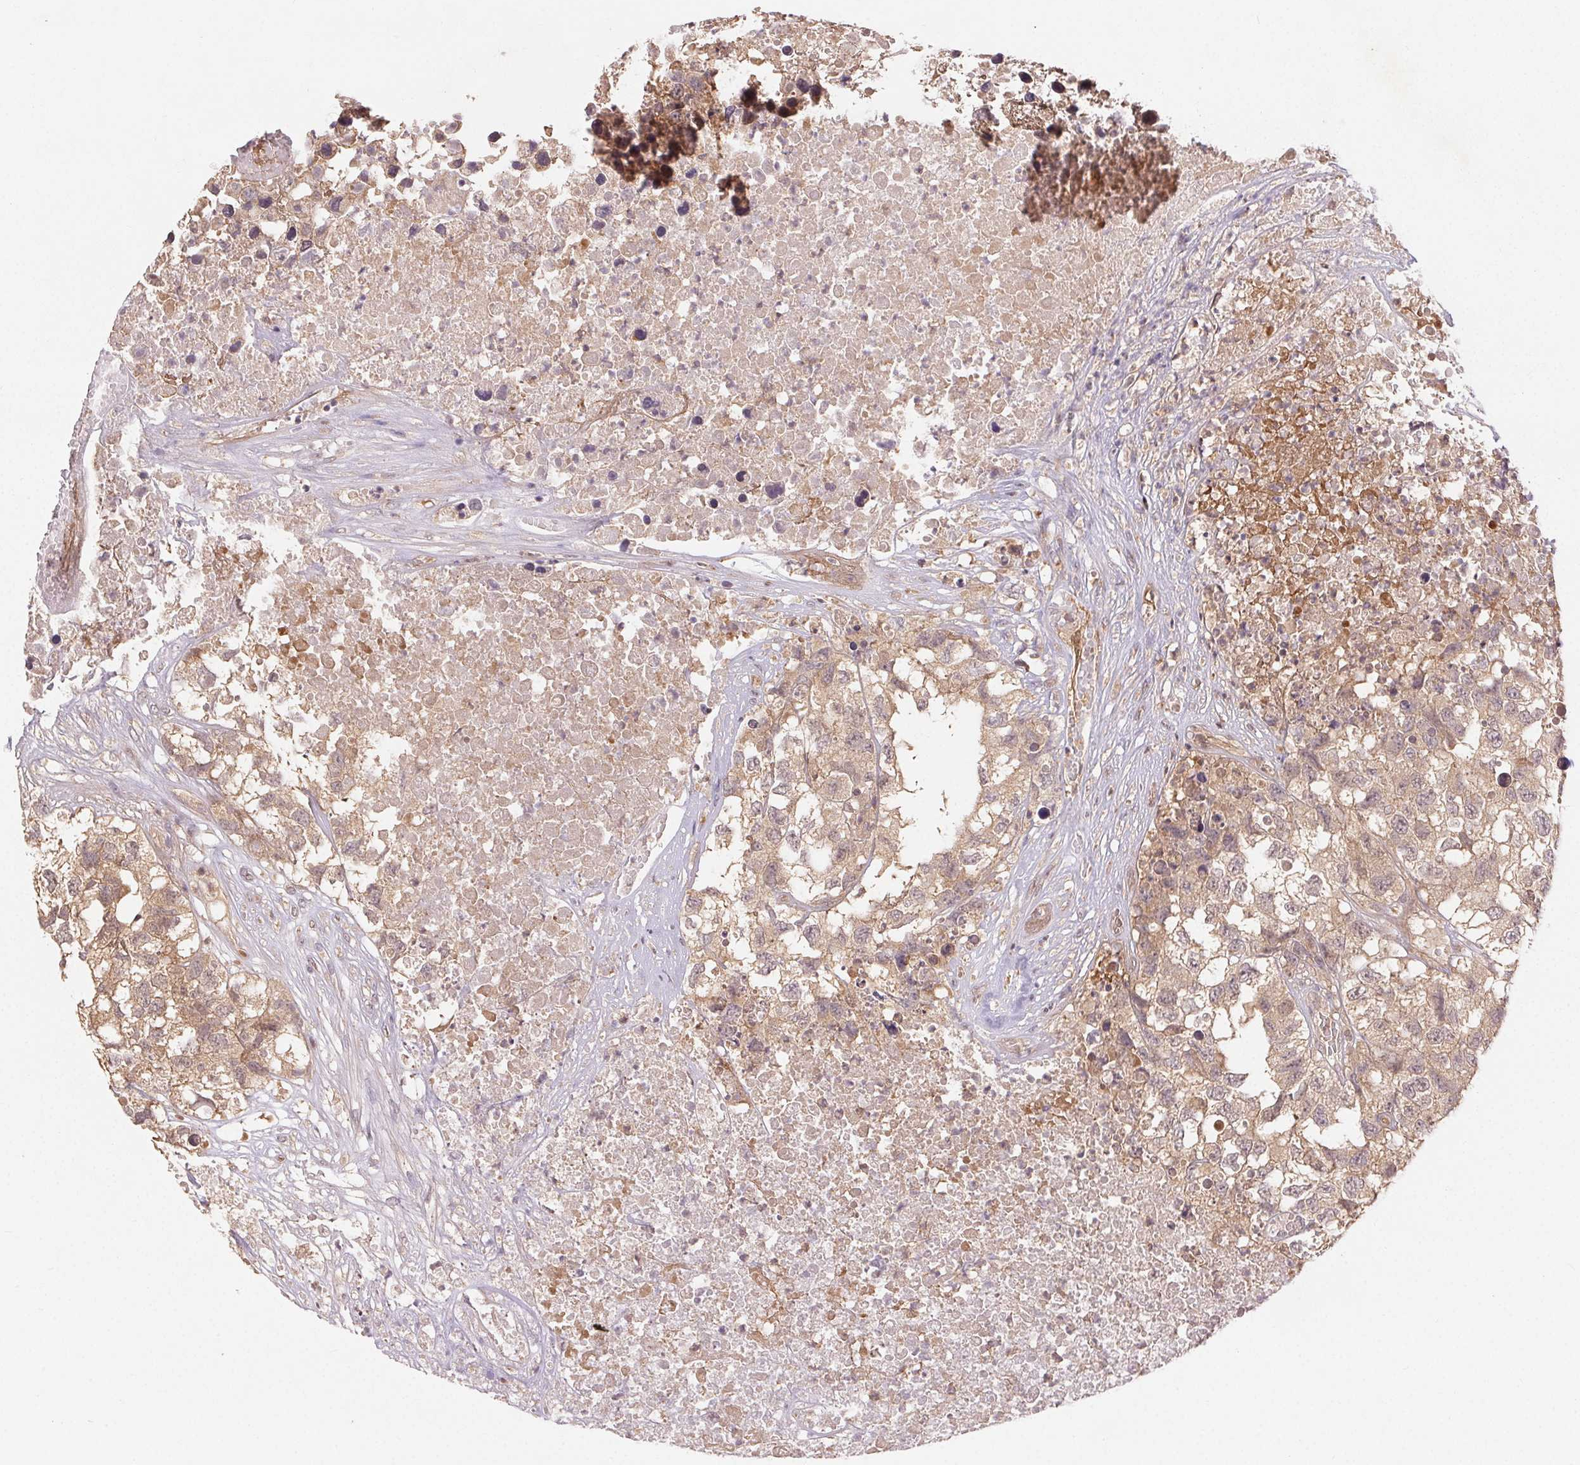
{"staining": {"intensity": "weak", "quantity": ">75%", "location": "cytoplasmic/membranous"}, "tissue": "testis cancer", "cell_type": "Tumor cells", "image_type": "cancer", "snomed": [{"axis": "morphology", "description": "Carcinoma, Embryonal, NOS"}, {"axis": "topography", "description": "Testis"}], "caption": "A brown stain highlights weak cytoplasmic/membranous expression of a protein in embryonal carcinoma (testis) tumor cells. The staining was performed using DAB (3,3'-diaminobenzidine), with brown indicating positive protein expression. Nuclei are stained blue with hematoxylin.", "gene": "MAPKAPK2", "patient": {"sex": "male", "age": 83}}